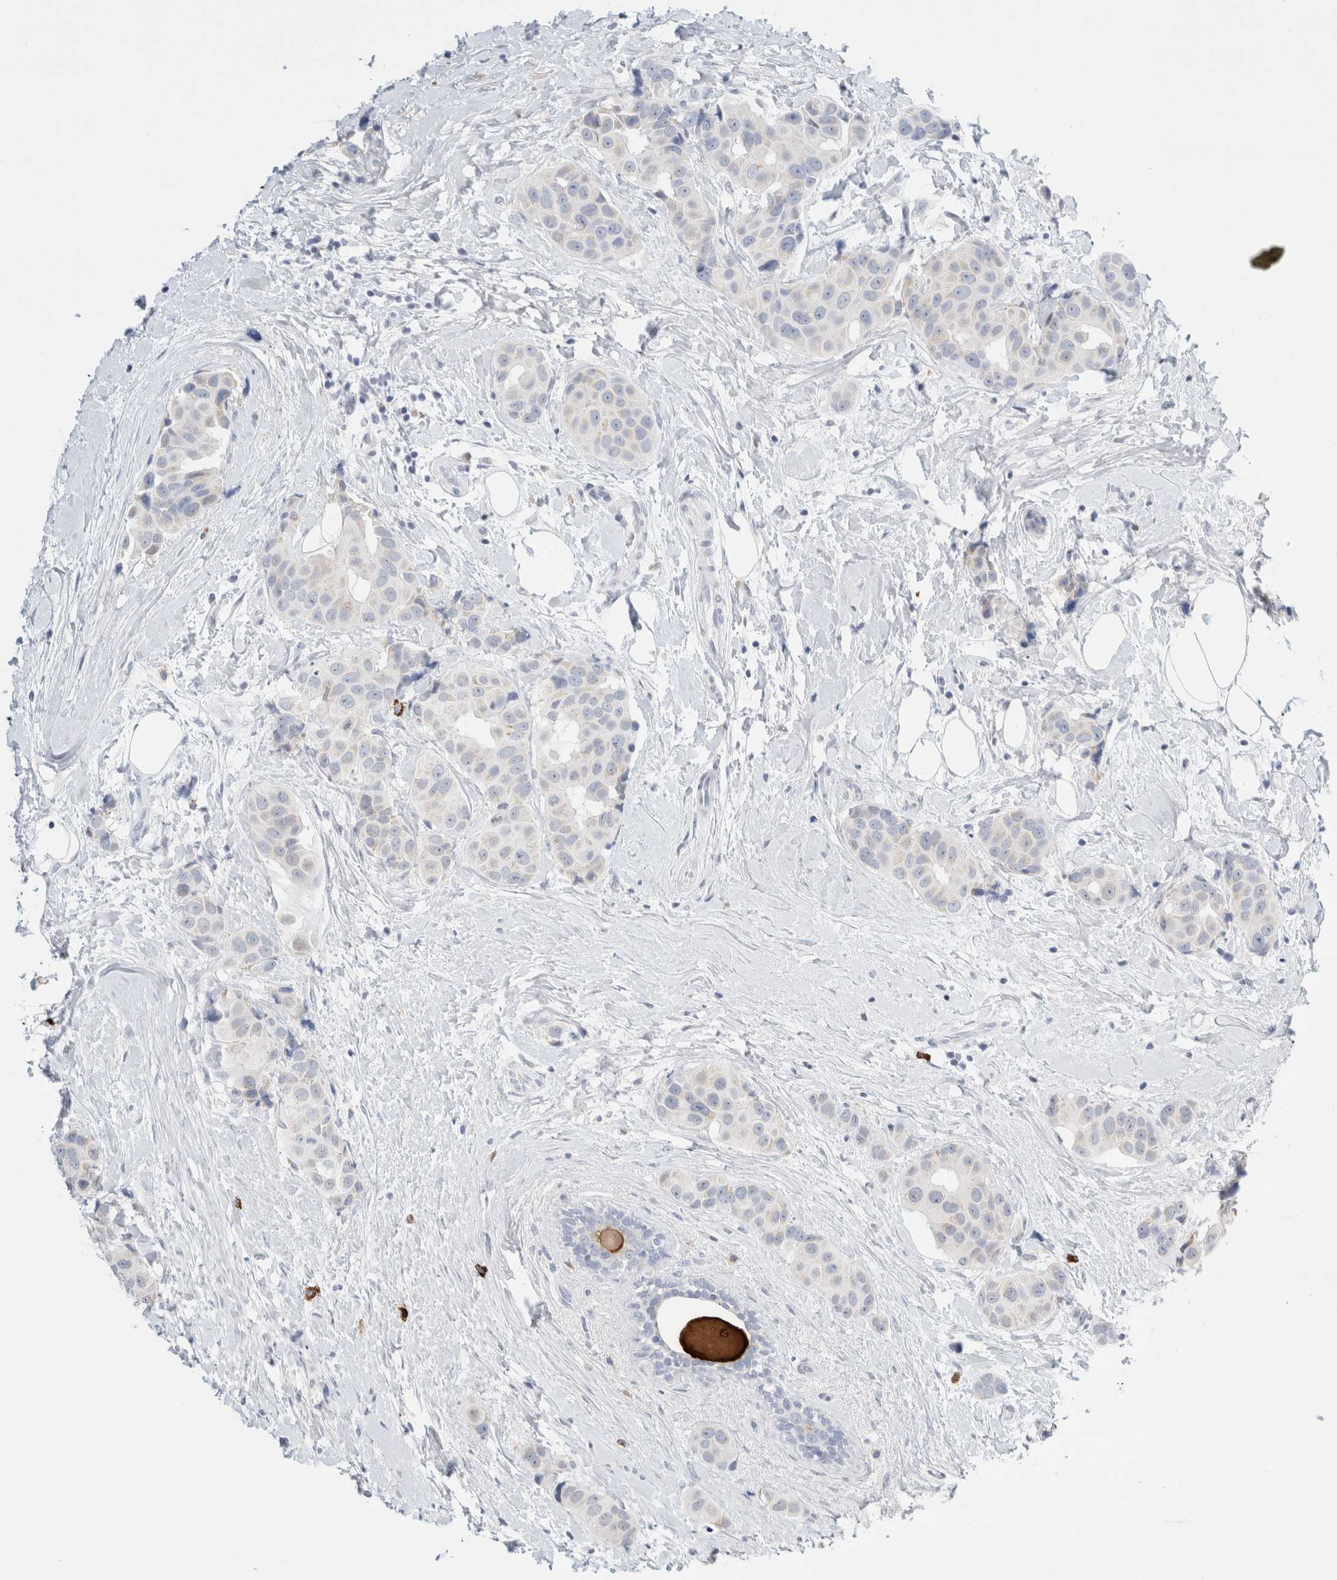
{"staining": {"intensity": "negative", "quantity": "none", "location": "none"}, "tissue": "breast cancer", "cell_type": "Tumor cells", "image_type": "cancer", "snomed": [{"axis": "morphology", "description": "Normal tissue, NOS"}, {"axis": "morphology", "description": "Duct carcinoma"}, {"axis": "topography", "description": "Breast"}], "caption": "A micrograph of breast intraductal carcinoma stained for a protein reveals no brown staining in tumor cells.", "gene": "SLC22A12", "patient": {"sex": "female", "age": 39}}